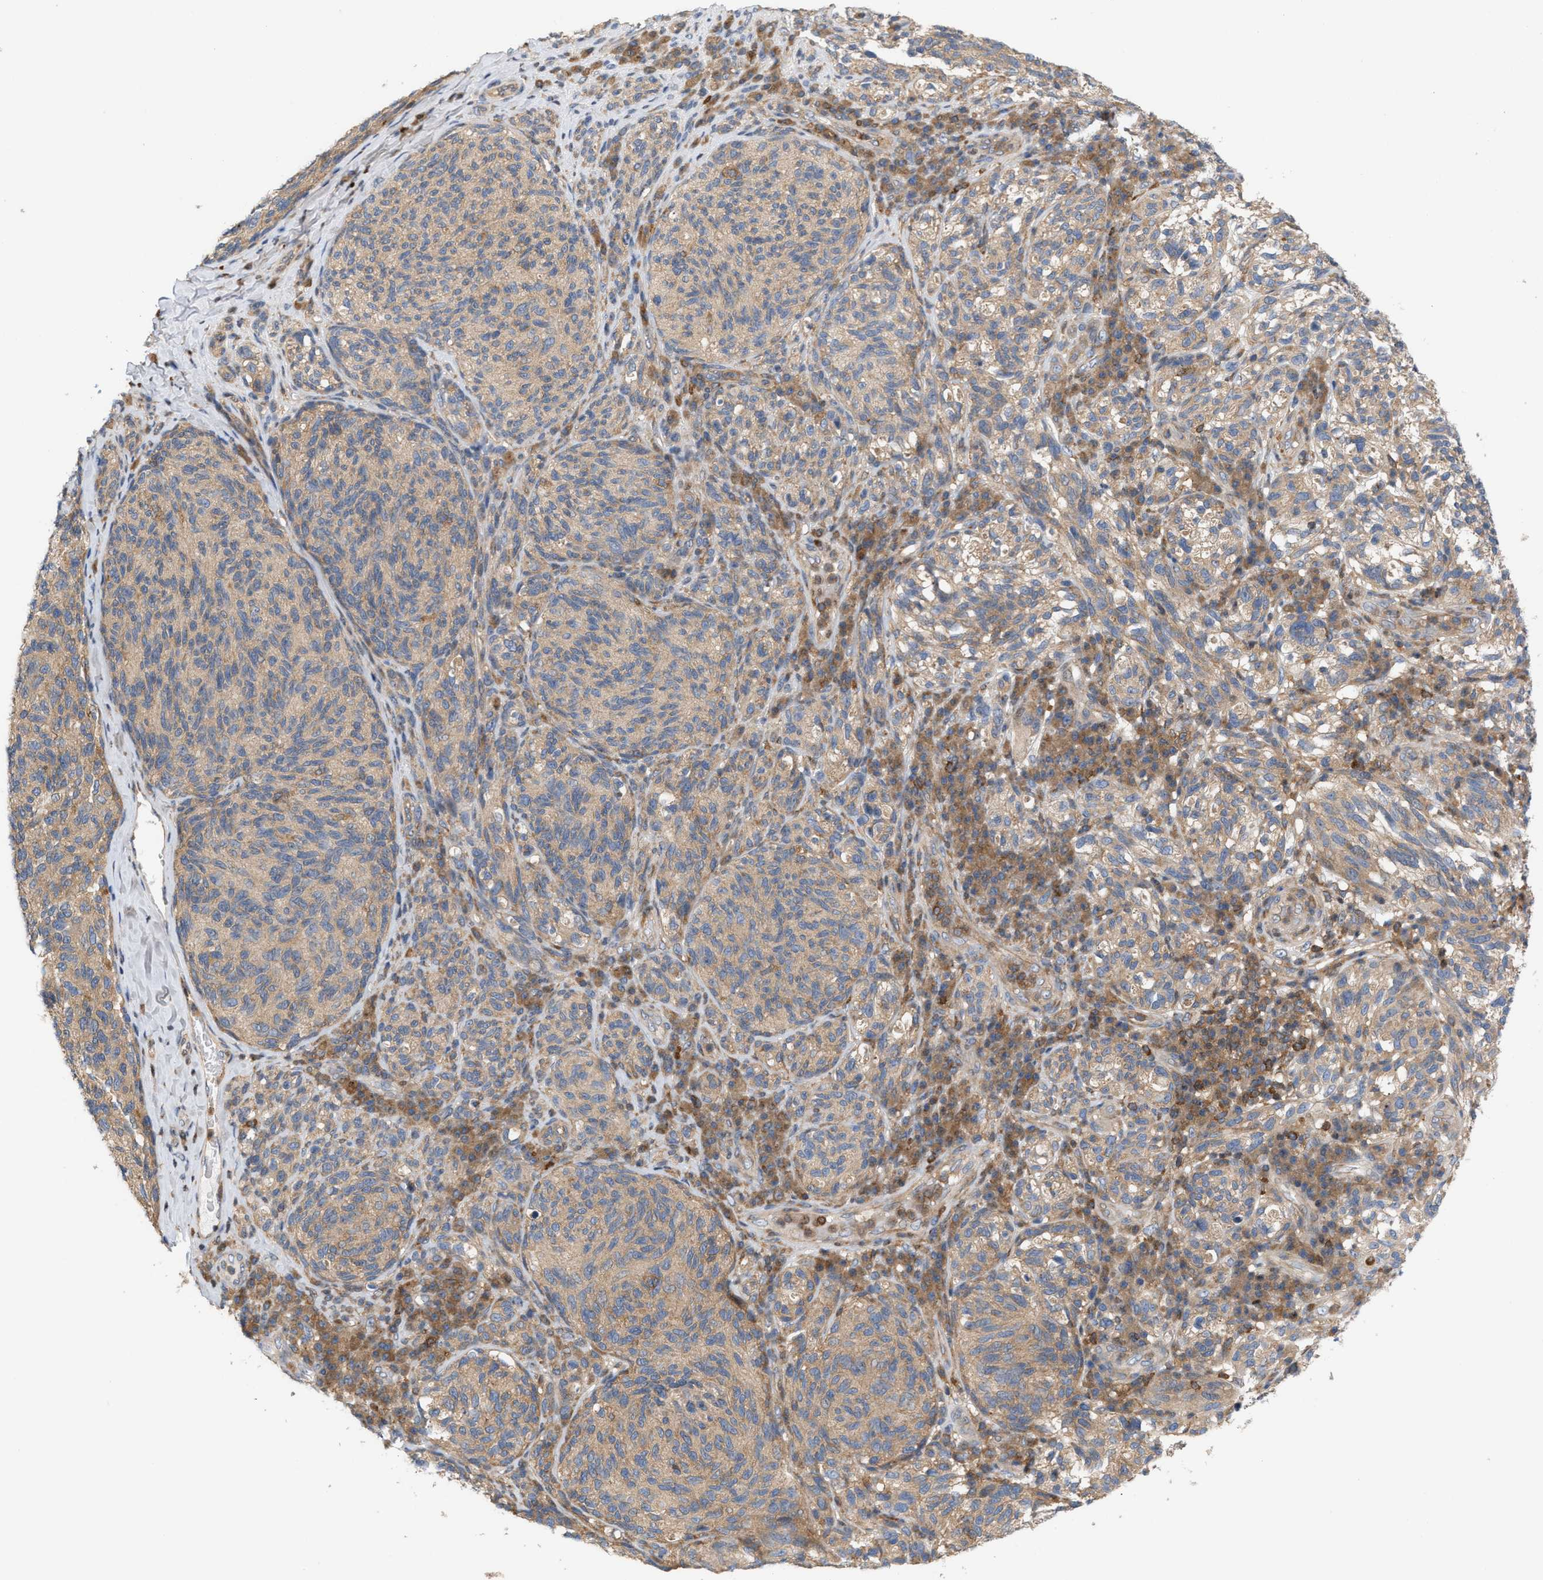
{"staining": {"intensity": "weak", "quantity": ">75%", "location": "cytoplasmic/membranous"}, "tissue": "melanoma", "cell_type": "Tumor cells", "image_type": "cancer", "snomed": [{"axis": "morphology", "description": "Malignant melanoma, NOS"}, {"axis": "topography", "description": "Skin"}], "caption": "Protein expression analysis of malignant melanoma exhibits weak cytoplasmic/membranous positivity in approximately >75% of tumor cells.", "gene": "DBNL", "patient": {"sex": "female", "age": 73}}